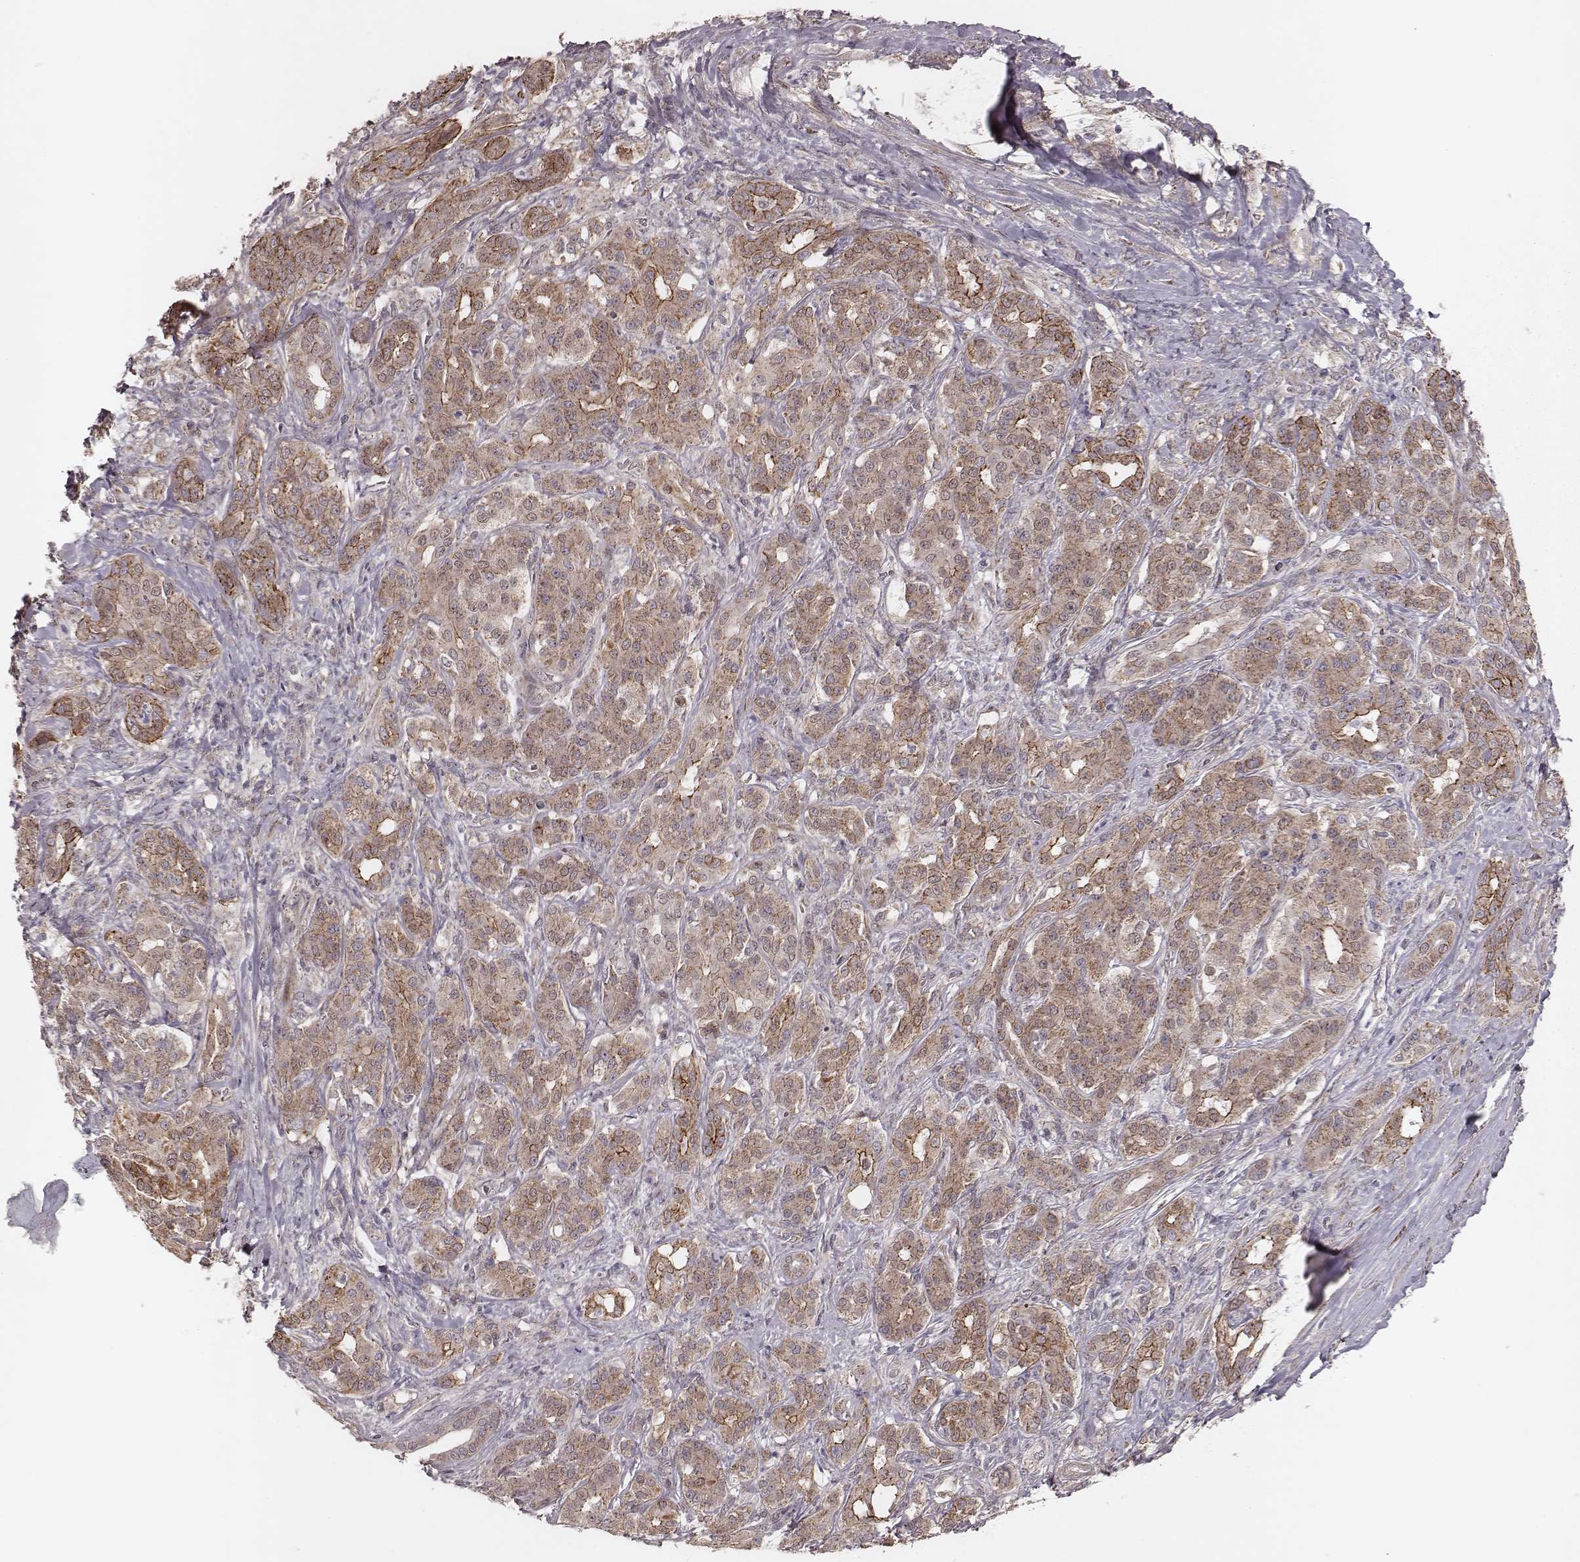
{"staining": {"intensity": "moderate", "quantity": ">75%", "location": "cytoplasmic/membranous"}, "tissue": "pancreatic cancer", "cell_type": "Tumor cells", "image_type": "cancer", "snomed": [{"axis": "morphology", "description": "Normal tissue, NOS"}, {"axis": "morphology", "description": "Inflammation, NOS"}, {"axis": "morphology", "description": "Adenocarcinoma, NOS"}, {"axis": "topography", "description": "Pancreas"}], "caption": "This image reveals immunohistochemistry (IHC) staining of pancreatic cancer (adenocarcinoma), with medium moderate cytoplasmic/membranous staining in about >75% of tumor cells.", "gene": "NDUFA7", "patient": {"sex": "male", "age": 57}}